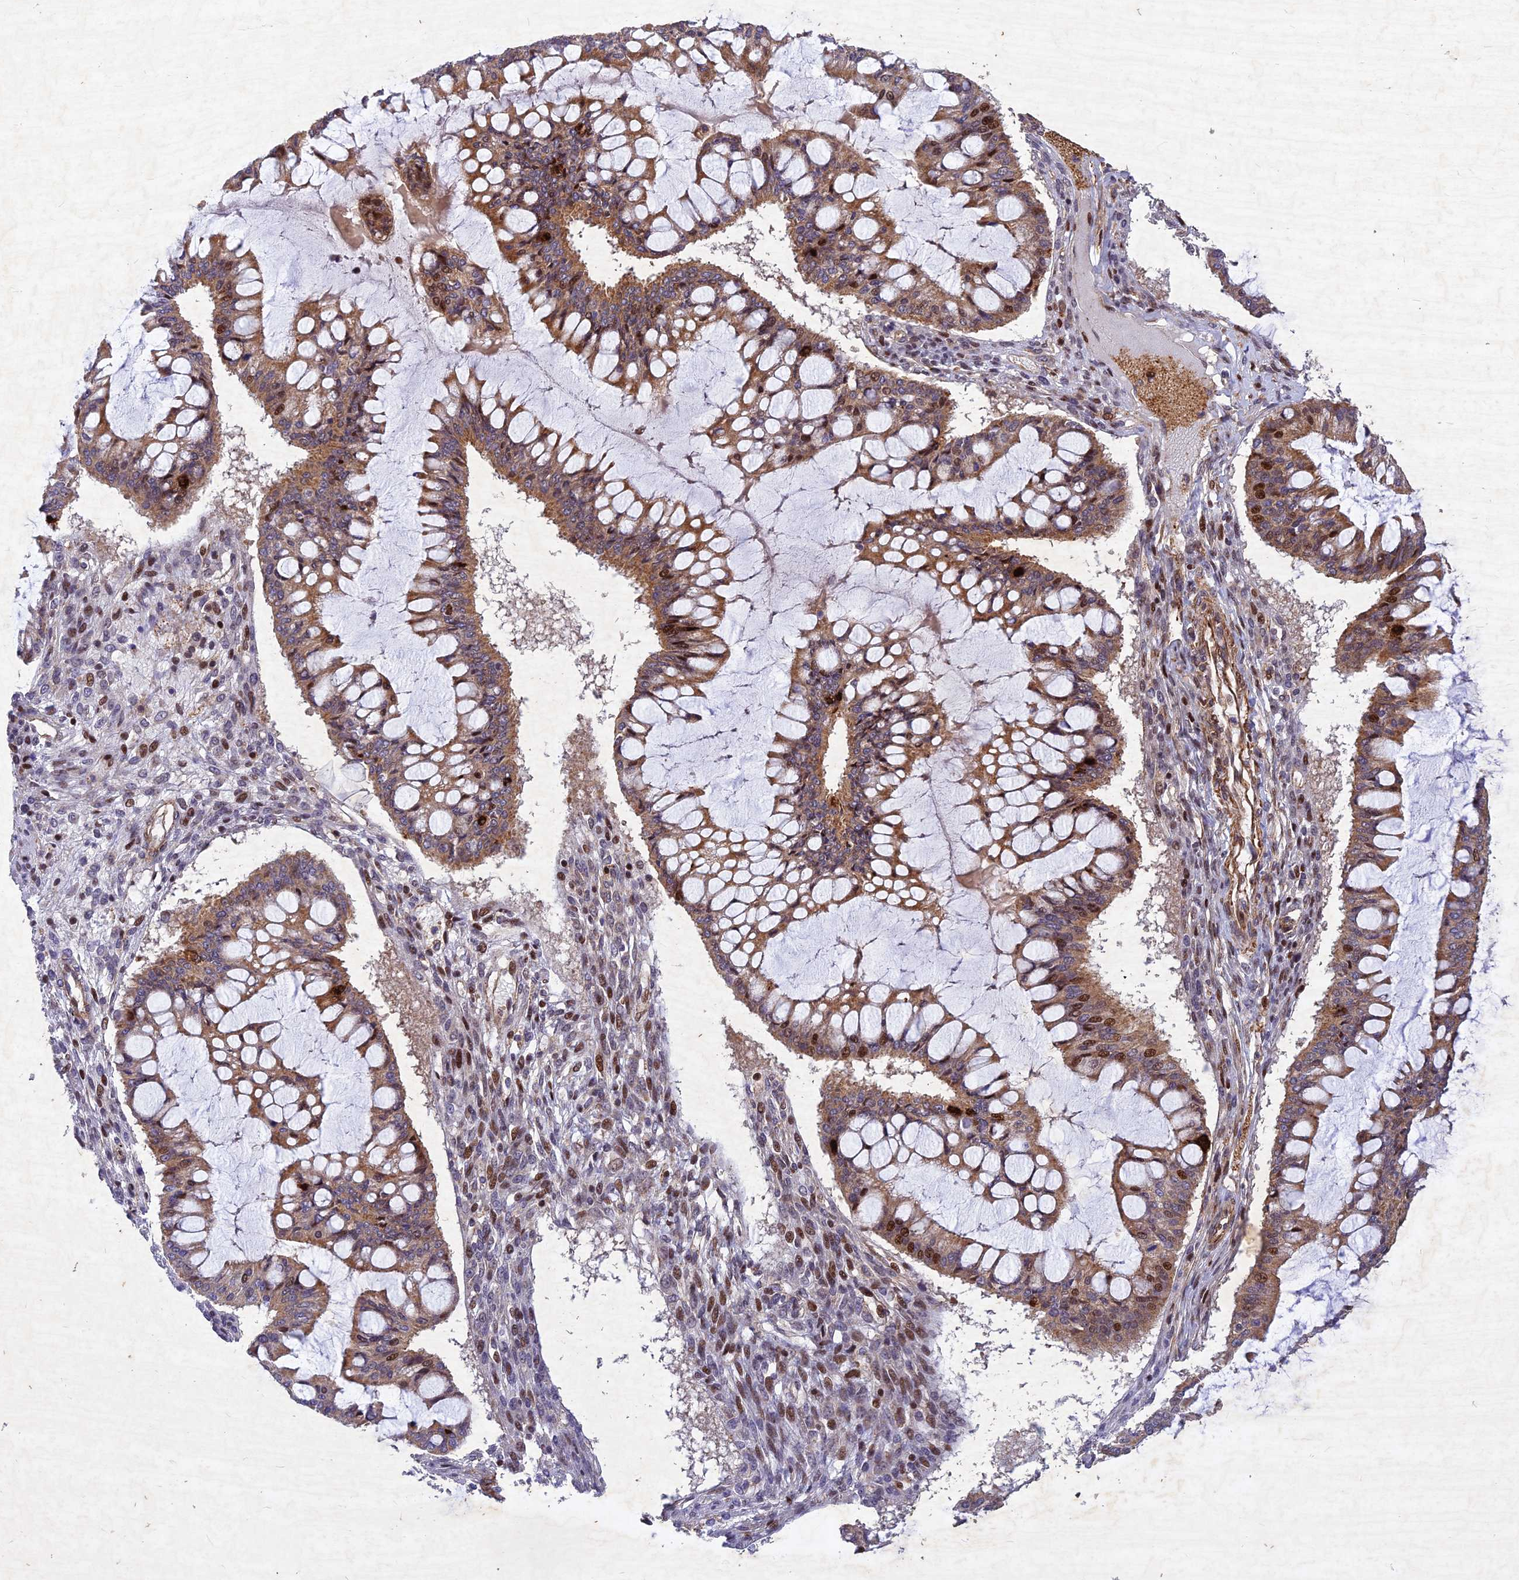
{"staining": {"intensity": "strong", "quantity": "<25%", "location": "nuclear"}, "tissue": "ovarian cancer", "cell_type": "Tumor cells", "image_type": "cancer", "snomed": [{"axis": "morphology", "description": "Cystadenocarcinoma, mucinous, NOS"}, {"axis": "topography", "description": "Ovary"}], "caption": "Immunohistochemical staining of ovarian mucinous cystadenocarcinoma demonstrates strong nuclear protein expression in about <25% of tumor cells. Using DAB (brown) and hematoxylin (blue) stains, captured at high magnification using brightfield microscopy.", "gene": "RELCH", "patient": {"sex": "female", "age": 73}}